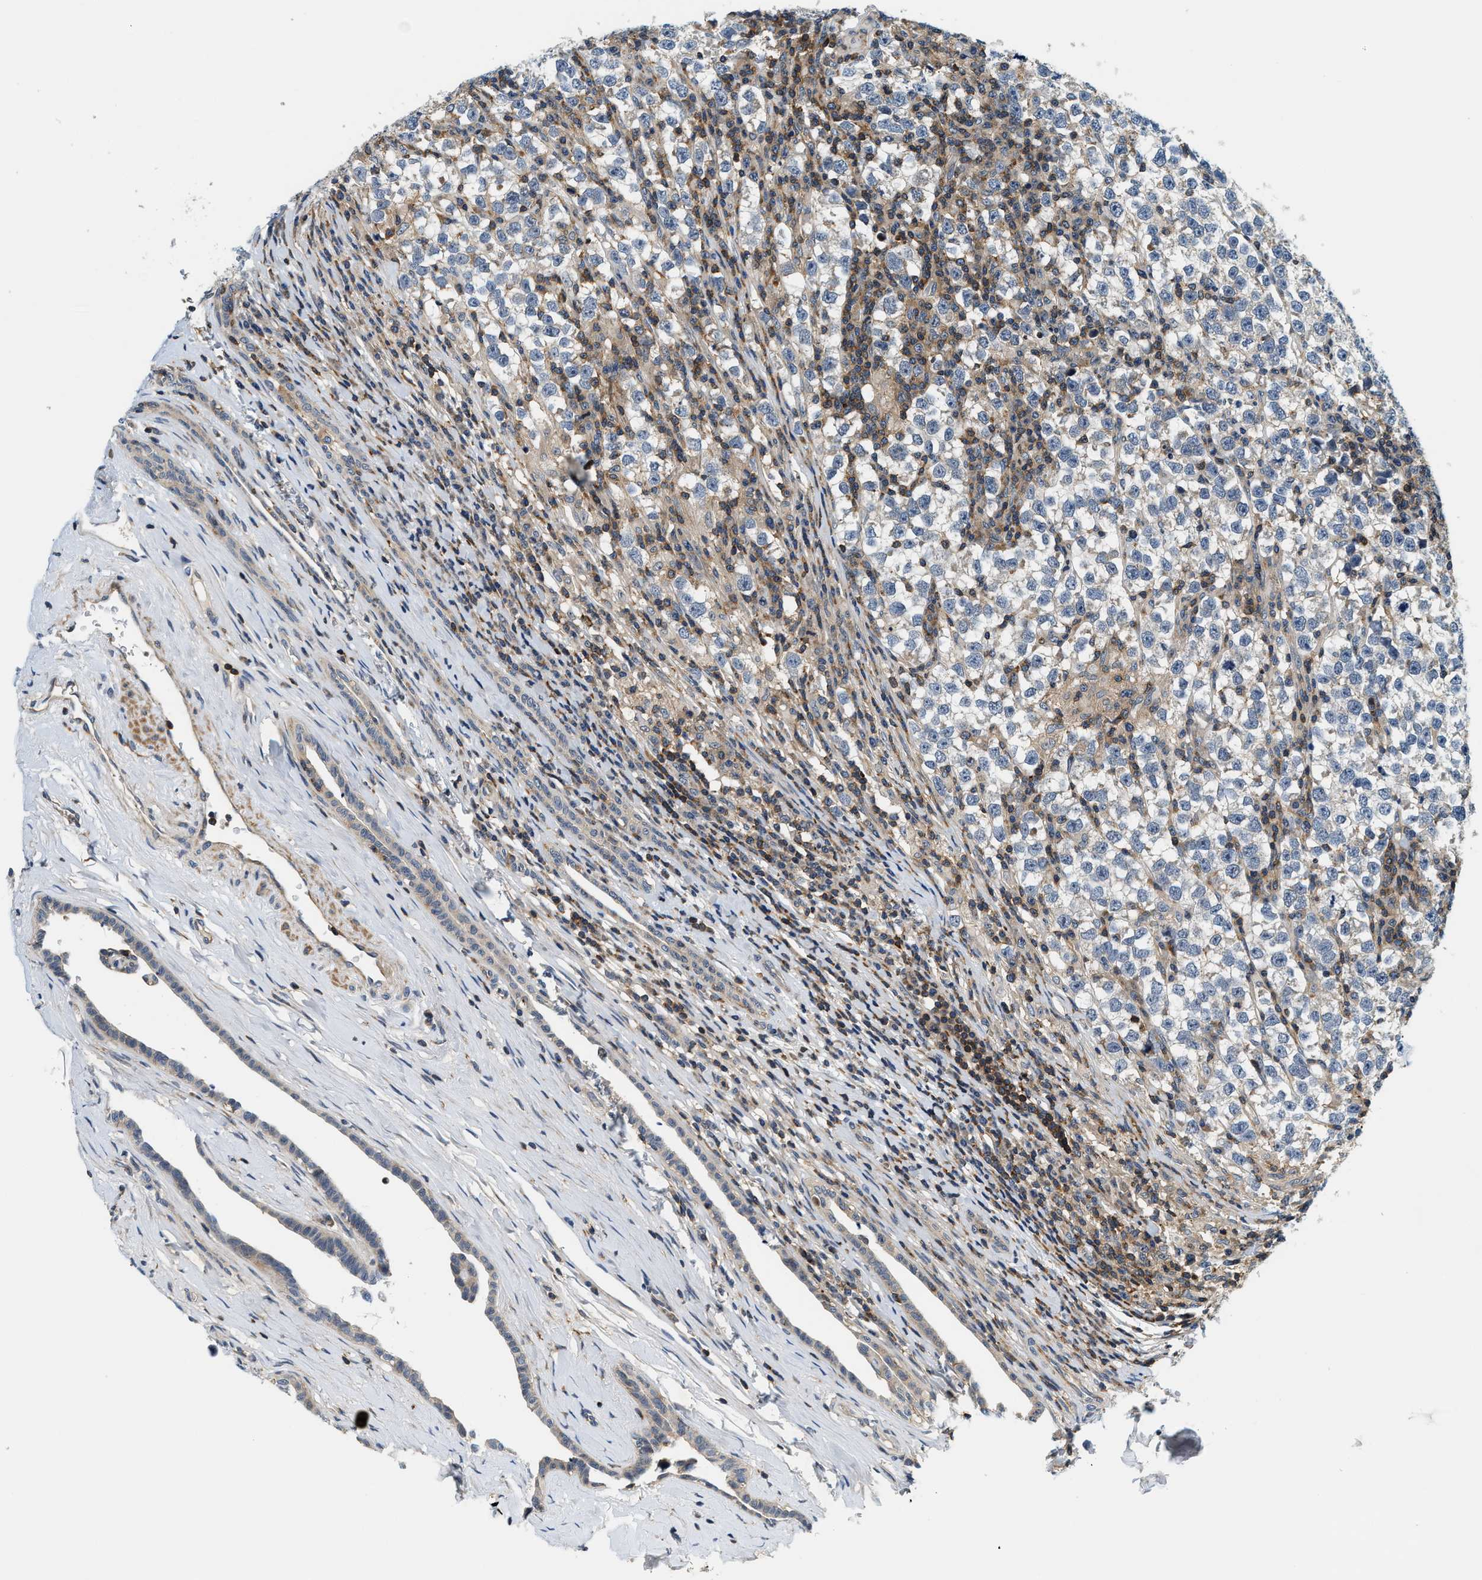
{"staining": {"intensity": "negative", "quantity": "none", "location": "none"}, "tissue": "testis cancer", "cell_type": "Tumor cells", "image_type": "cancer", "snomed": [{"axis": "morphology", "description": "Normal tissue, NOS"}, {"axis": "morphology", "description": "Seminoma, NOS"}, {"axis": "topography", "description": "Testis"}], "caption": "This is an immunohistochemistry histopathology image of human seminoma (testis). There is no positivity in tumor cells.", "gene": "SAMD9", "patient": {"sex": "male", "age": 43}}